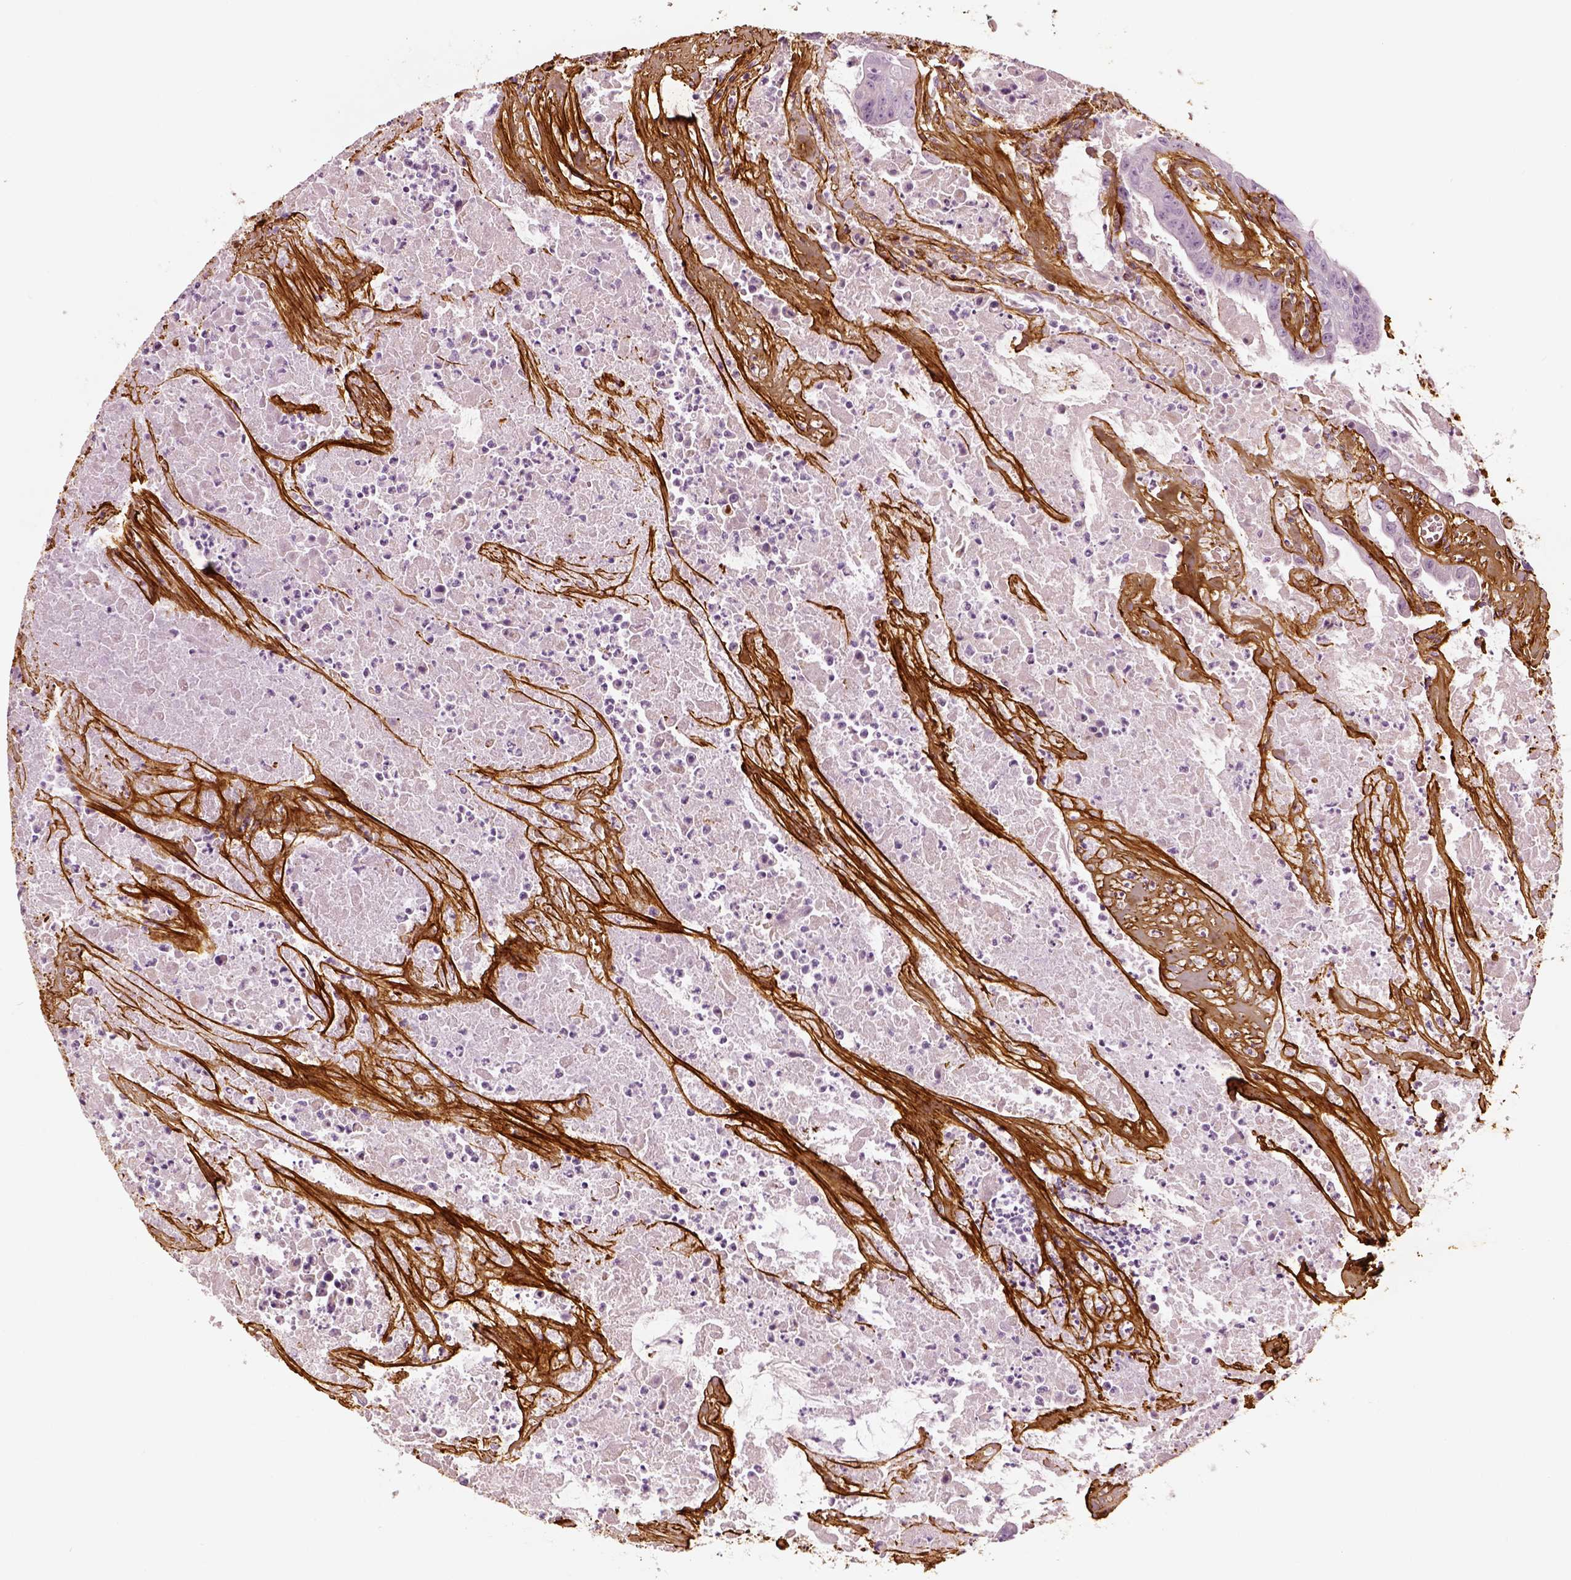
{"staining": {"intensity": "negative", "quantity": "none", "location": "none"}, "tissue": "colorectal cancer", "cell_type": "Tumor cells", "image_type": "cancer", "snomed": [{"axis": "morphology", "description": "Adenocarcinoma, NOS"}, {"axis": "topography", "description": "Colon"}], "caption": "The photomicrograph shows no significant staining in tumor cells of adenocarcinoma (colorectal). The staining was performed using DAB to visualize the protein expression in brown, while the nuclei were stained in blue with hematoxylin (Magnification: 20x).", "gene": "COL6A2", "patient": {"sex": "male", "age": 33}}